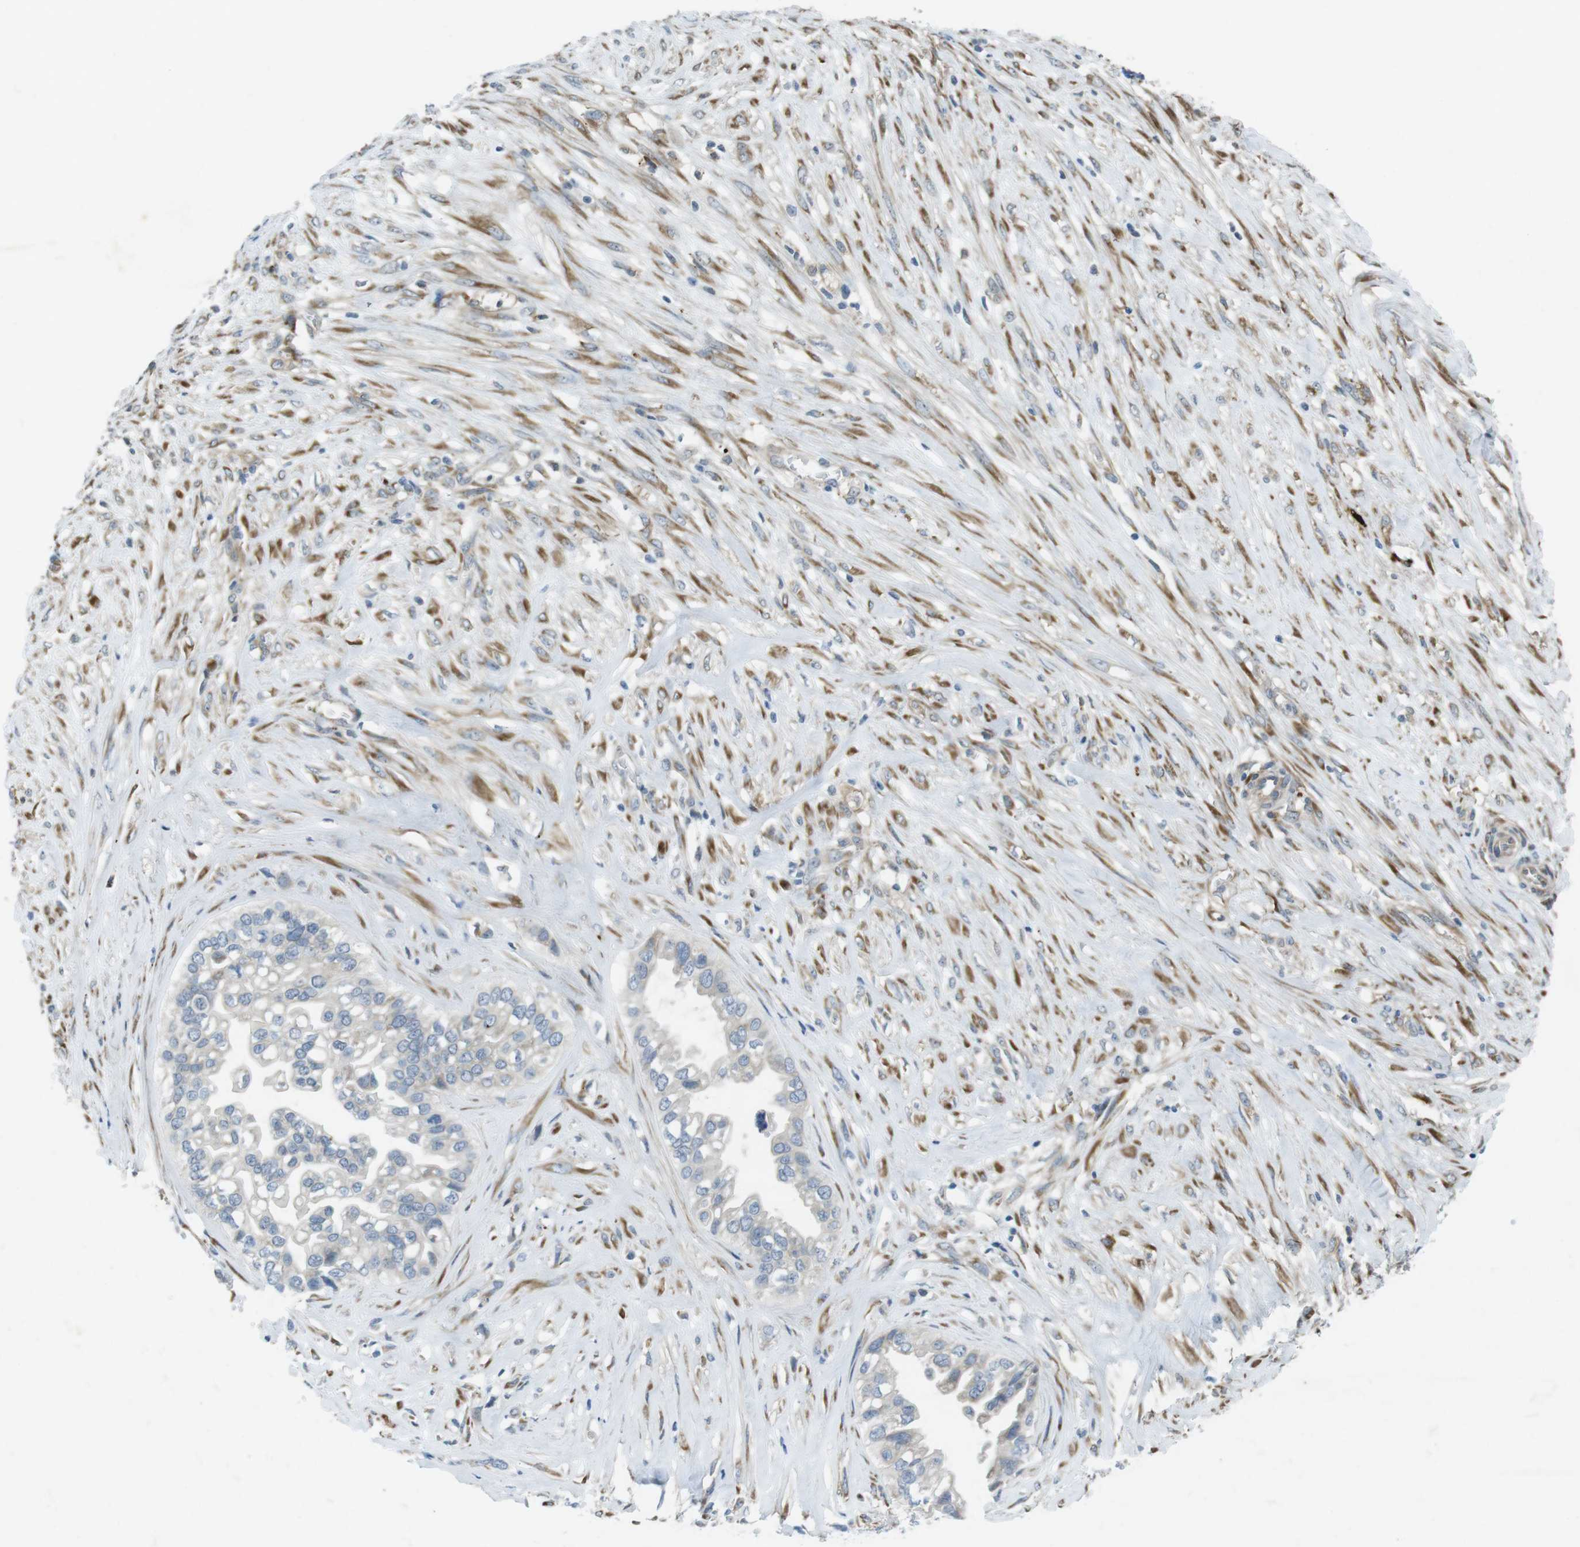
{"staining": {"intensity": "weak", "quantity": "25%-75%", "location": "cytoplasmic/membranous"}, "tissue": "ovarian cancer", "cell_type": "Tumor cells", "image_type": "cancer", "snomed": [{"axis": "morphology", "description": "Cystadenocarcinoma, mucinous, NOS"}, {"axis": "topography", "description": "Ovary"}], "caption": "An immunohistochemistry (IHC) micrograph of neoplastic tissue is shown. Protein staining in brown highlights weak cytoplasmic/membranous positivity in ovarian cancer (mucinous cystadenocarcinoma) within tumor cells. Using DAB (3,3'-diaminobenzidine) (brown) and hematoxylin (blue) stains, captured at high magnification using brightfield microscopy.", "gene": "FLCN", "patient": {"sex": "female", "age": 80}}